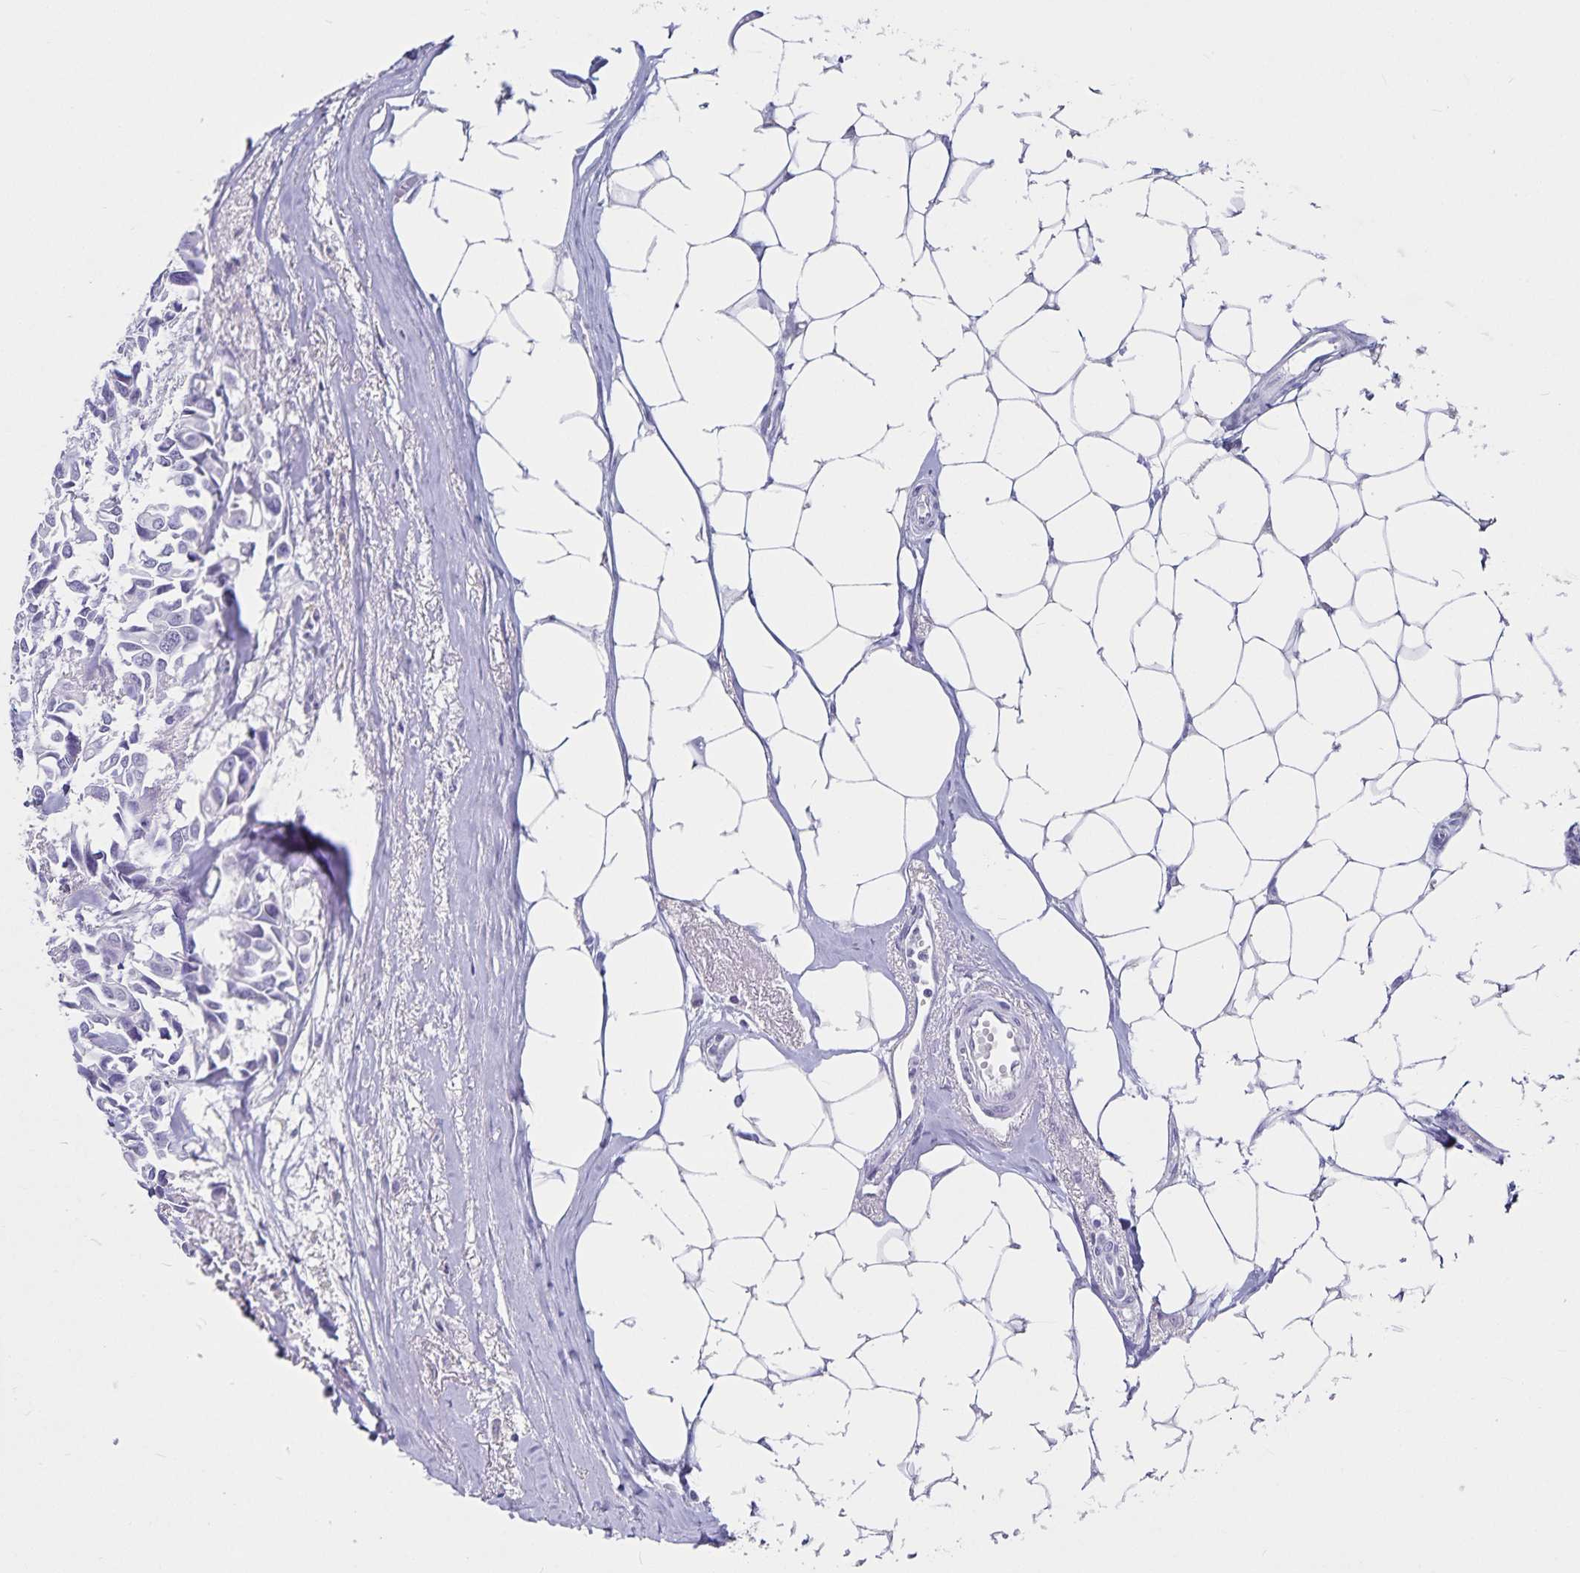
{"staining": {"intensity": "negative", "quantity": "none", "location": "none"}, "tissue": "breast cancer", "cell_type": "Tumor cells", "image_type": "cancer", "snomed": [{"axis": "morphology", "description": "Duct carcinoma"}, {"axis": "topography", "description": "Breast"}], "caption": "This is an IHC micrograph of human infiltrating ductal carcinoma (breast). There is no staining in tumor cells.", "gene": "PLAC1", "patient": {"sex": "female", "age": 54}}